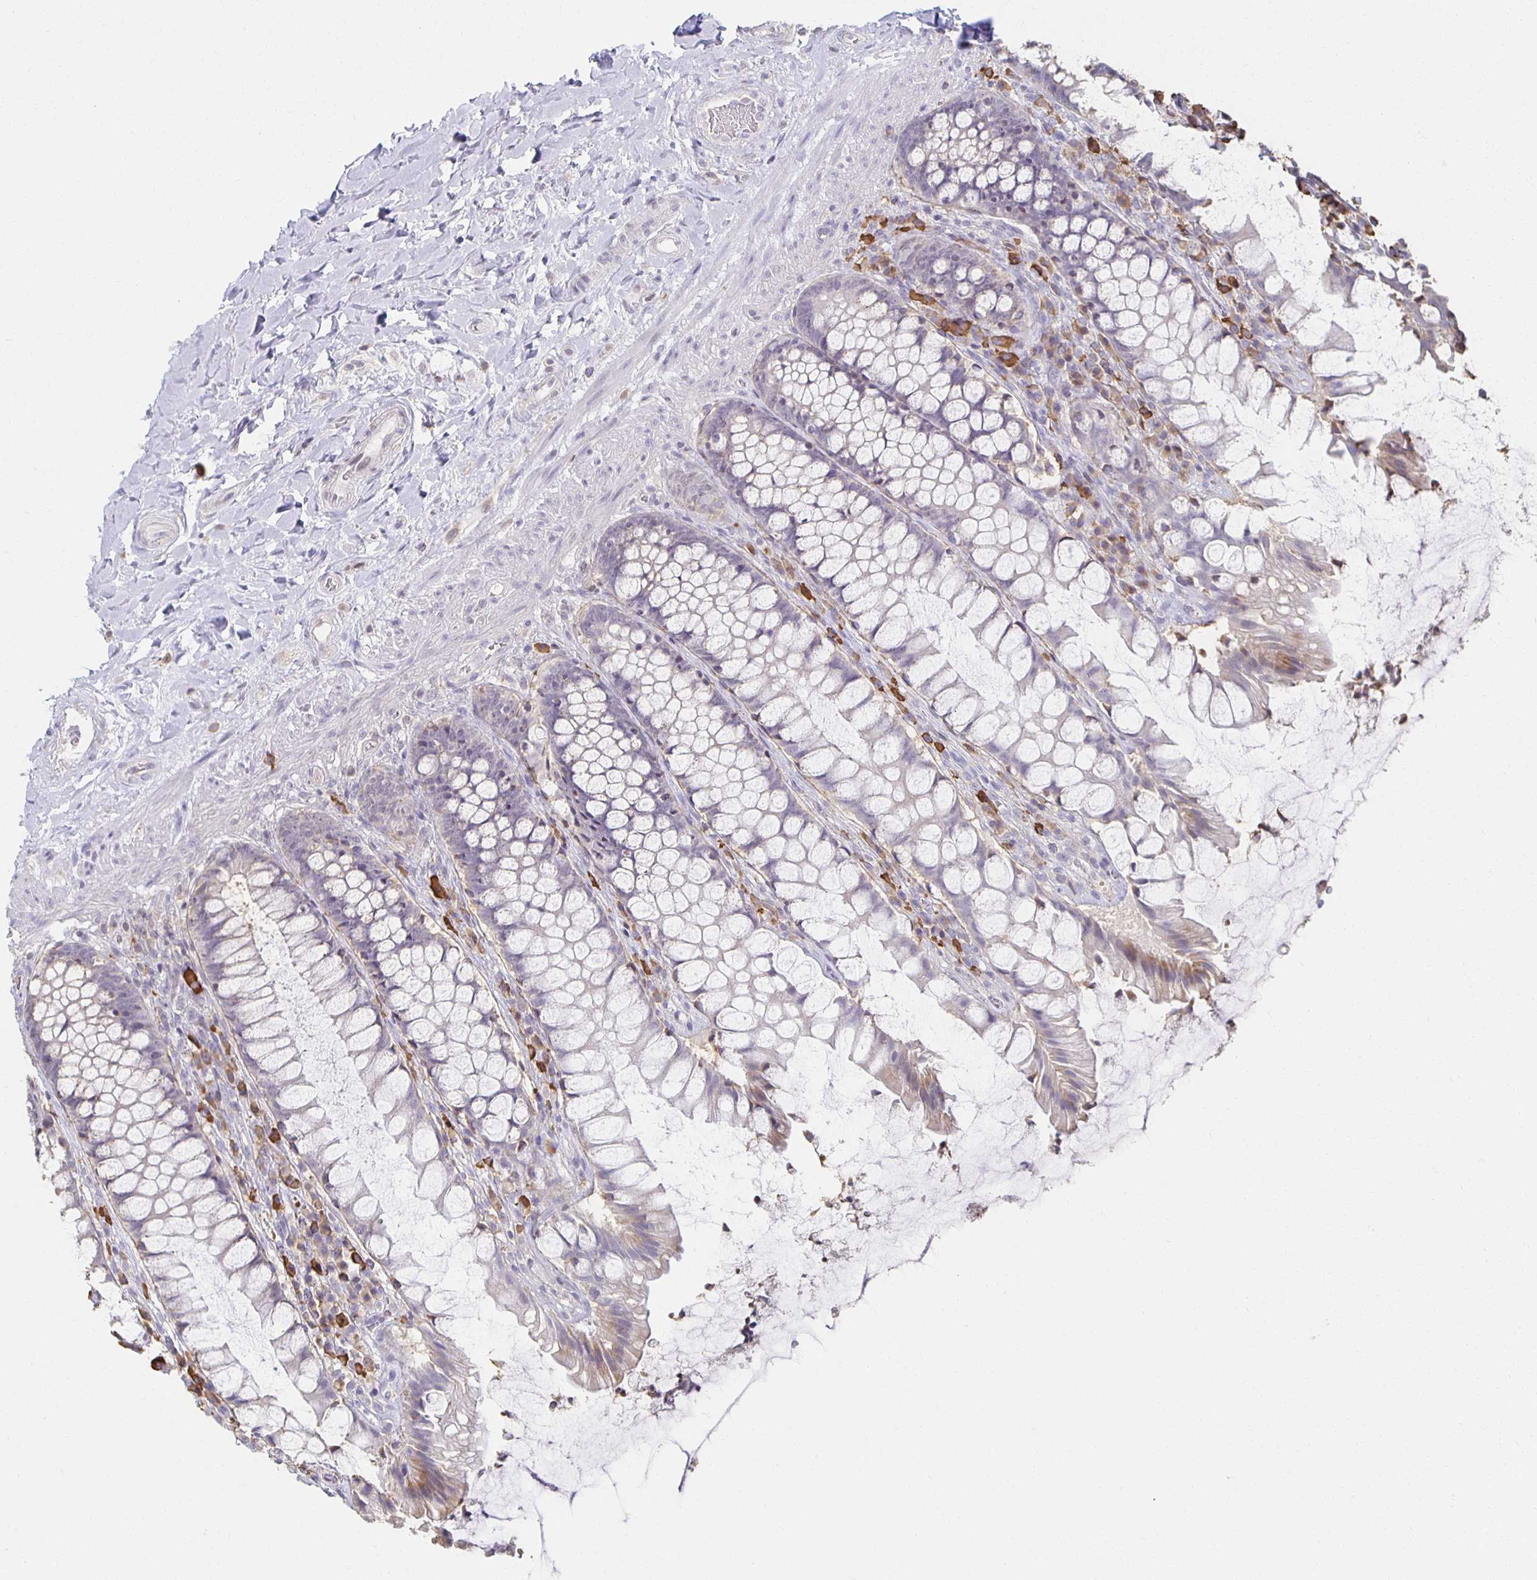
{"staining": {"intensity": "weak", "quantity": "<25%", "location": "cytoplasmic/membranous"}, "tissue": "rectum", "cell_type": "Glandular cells", "image_type": "normal", "snomed": [{"axis": "morphology", "description": "Normal tissue, NOS"}, {"axis": "topography", "description": "Rectum"}], "caption": "Immunohistochemistry of unremarkable rectum exhibits no expression in glandular cells. (DAB IHC, high magnification).", "gene": "ZNF692", "patient": {"sex": "female", "age": 58}}